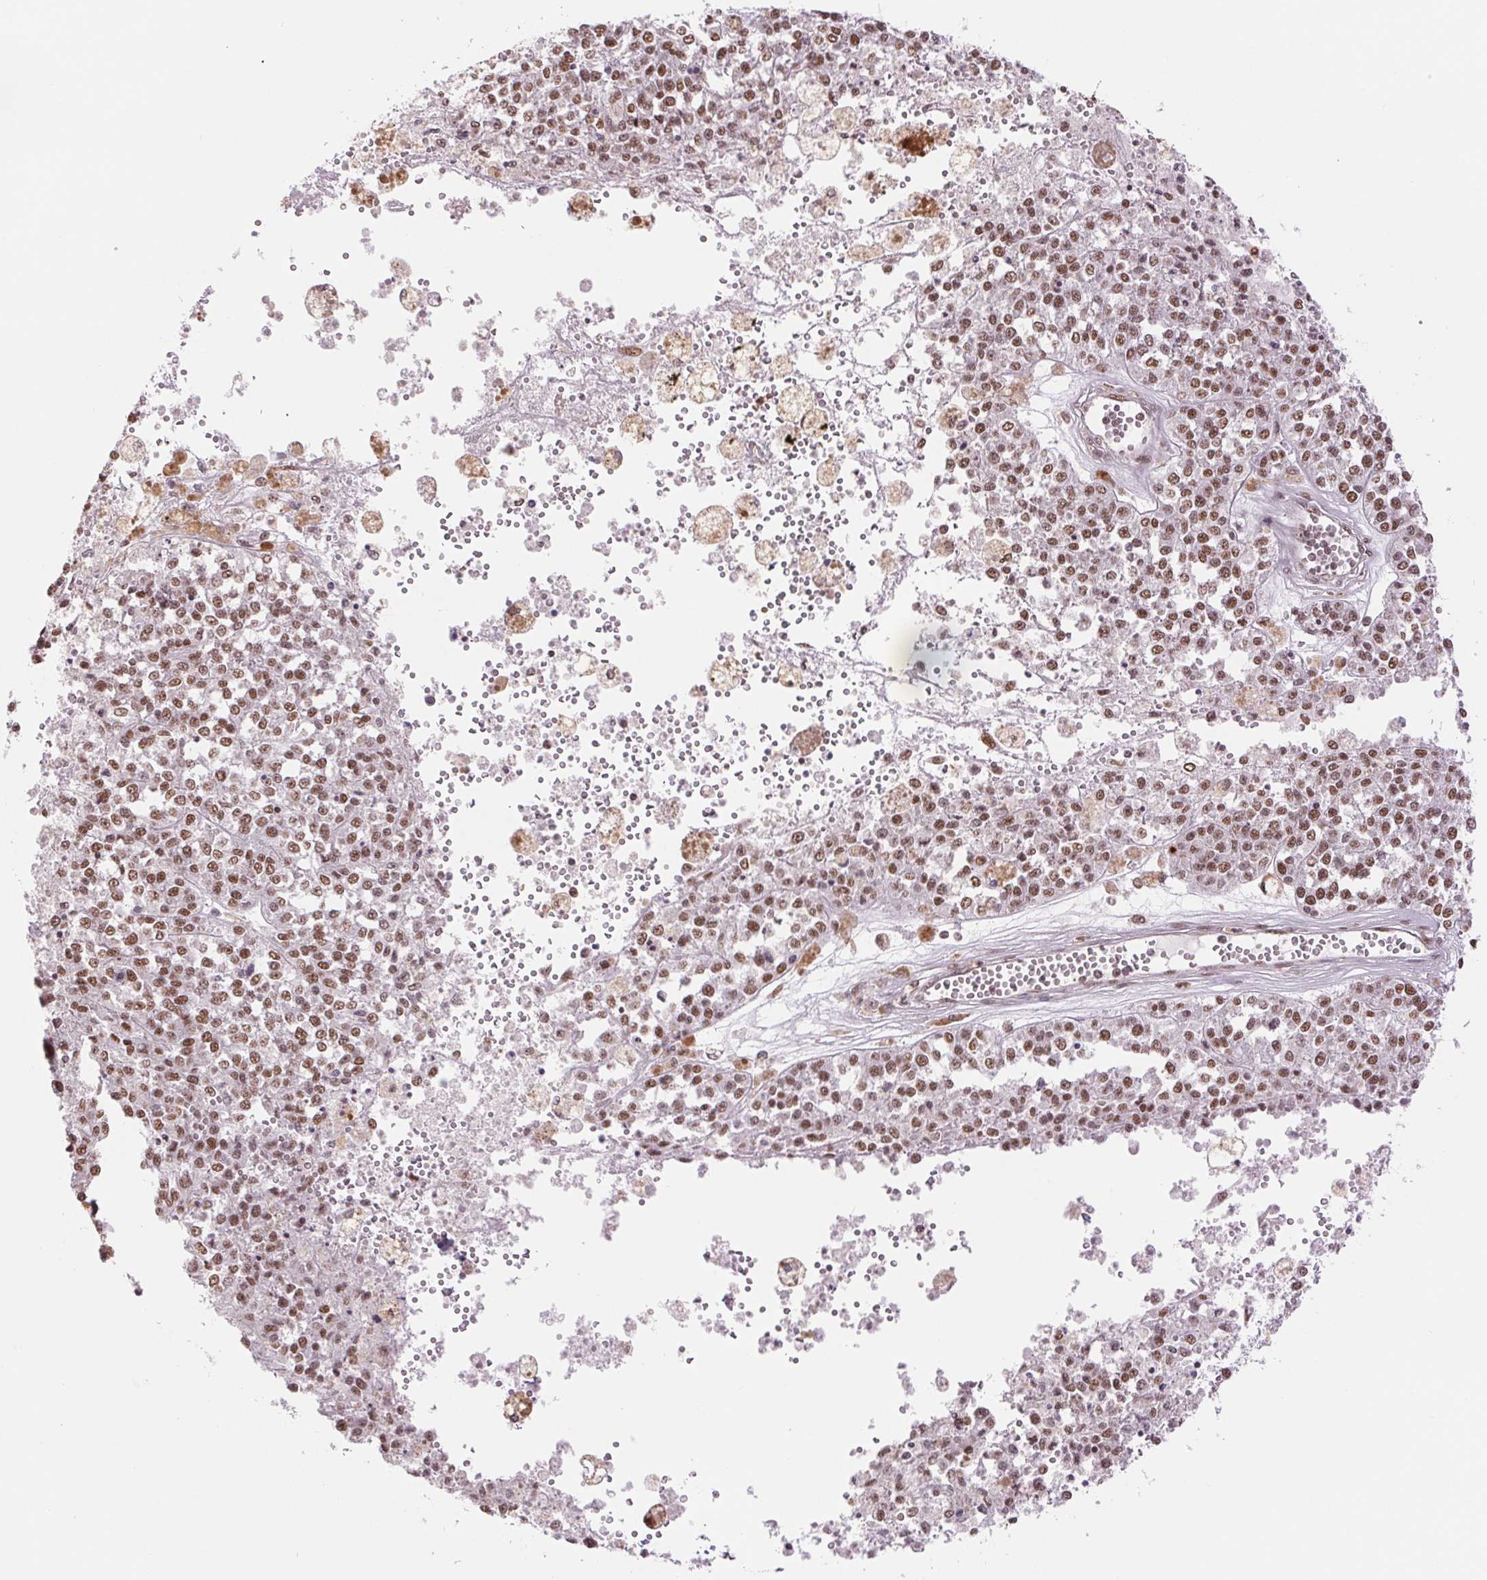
{"staining": {"intensity": "moderate", "quantity": ">75%", "location": "nuclear"}, "tissue": "melanoma", "cell_type": "Tumor cells", "image_type": "cancer", "snomed": [{"axis": "morphology", "description": "Malignant melanoma, Metastatic site"}, {"axis": "topography", "description": "Lymph node"}], "caption": "A brown stain highlights moderate nuclear staining of a protein in malignant melanoma (metastatic site) tumor cells.", "gene": "SREK1", "patient": {"sex": "female", "age": 64}}